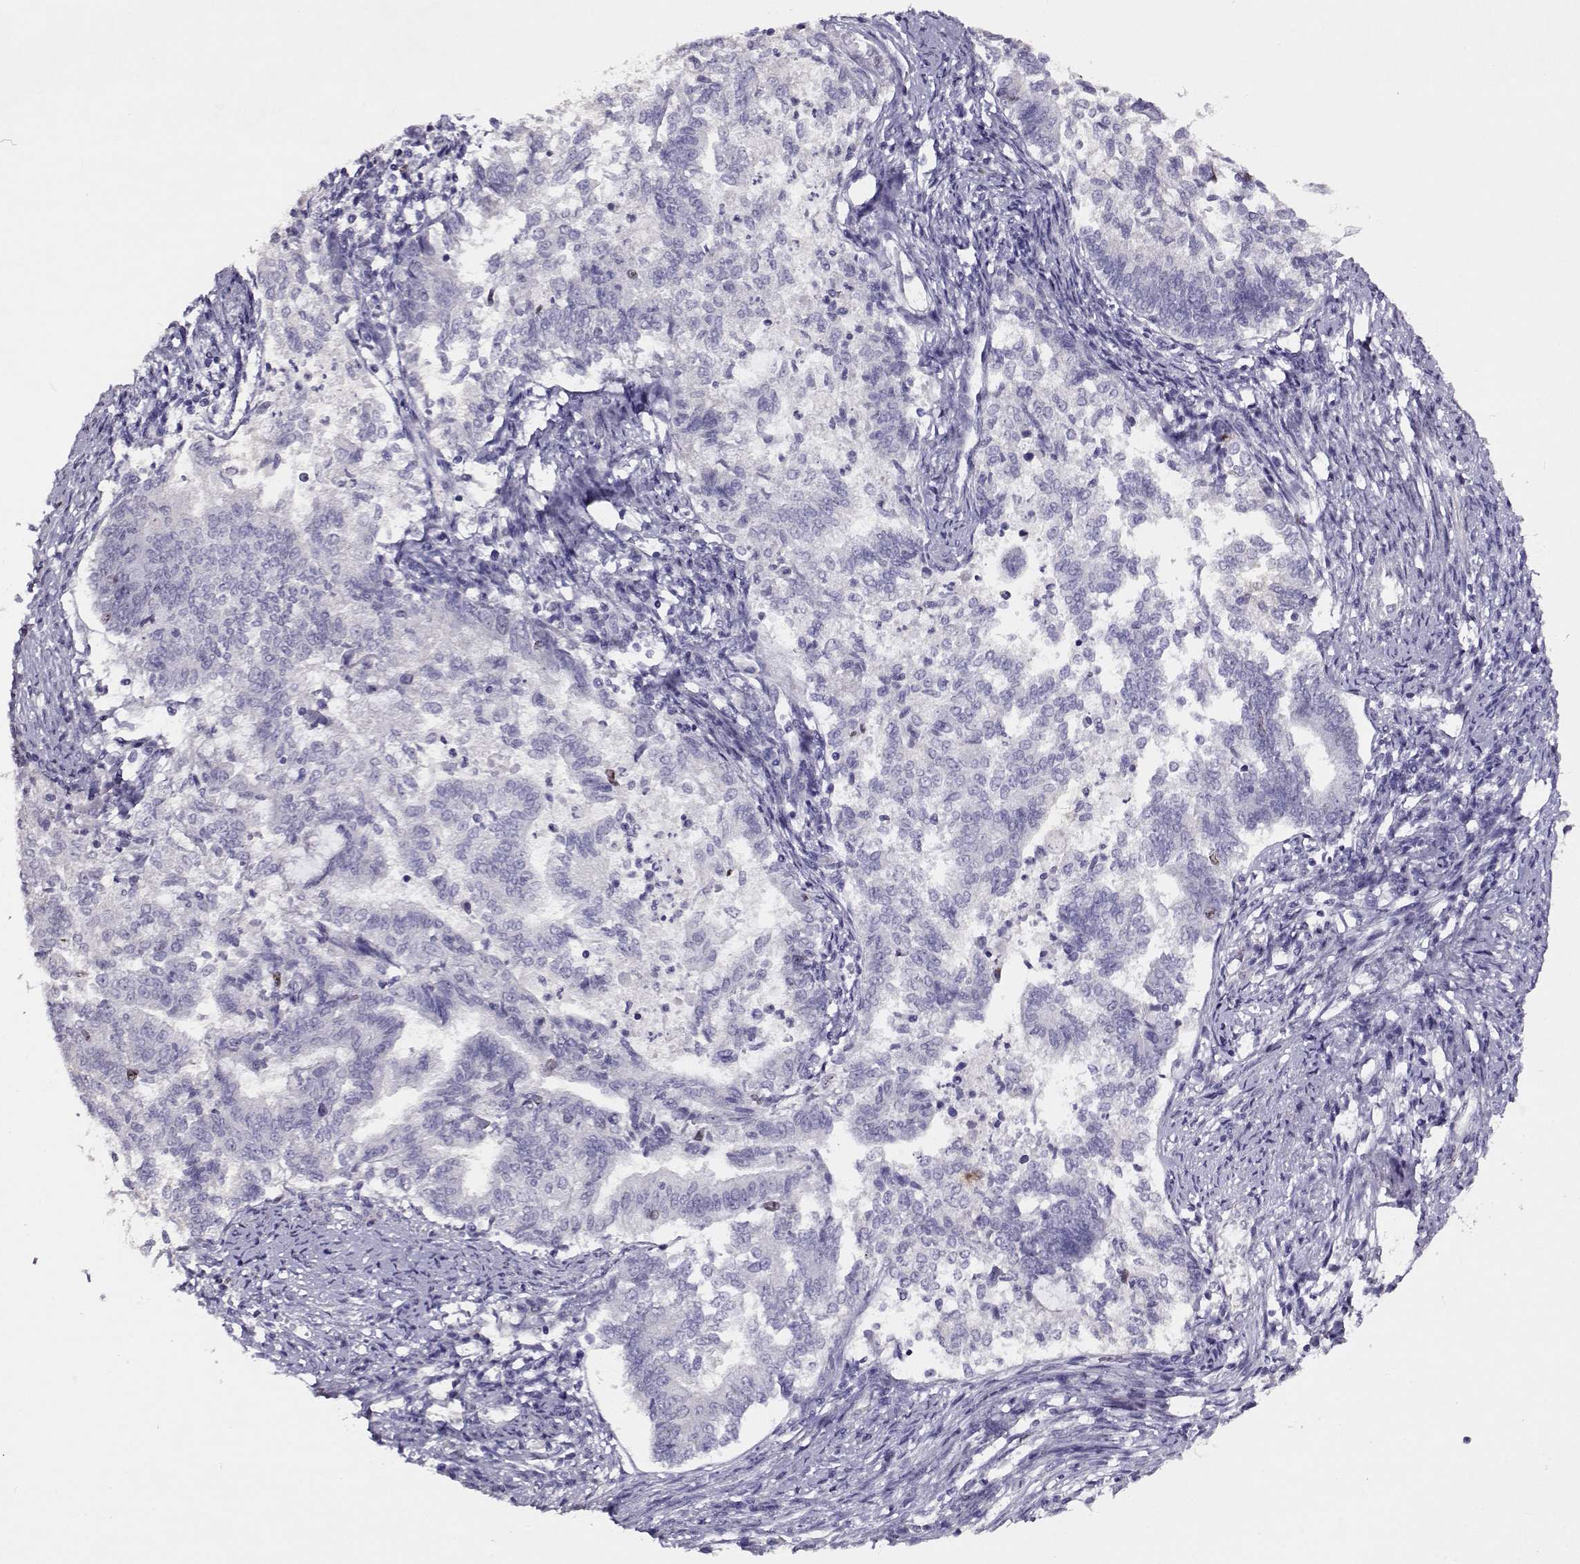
{"staining": {"intensity": "negative", "quantity": "none", "location": "none"}, "tissue": "endometrial cancer", "cell_type": "Tumor cells", "image_type": "cancer", "snomed": [{"axis": "morphology", "description": "Adenocarcinoma, NOS"}, {"axis": "topography", "description": "Endometrium"}], "caption": "Human endometrial cancer stained for a protein using IHC reveals no positivity in tumor cells.", "gene": "NPW", "patient": {"sex": "female", "age": 65}}